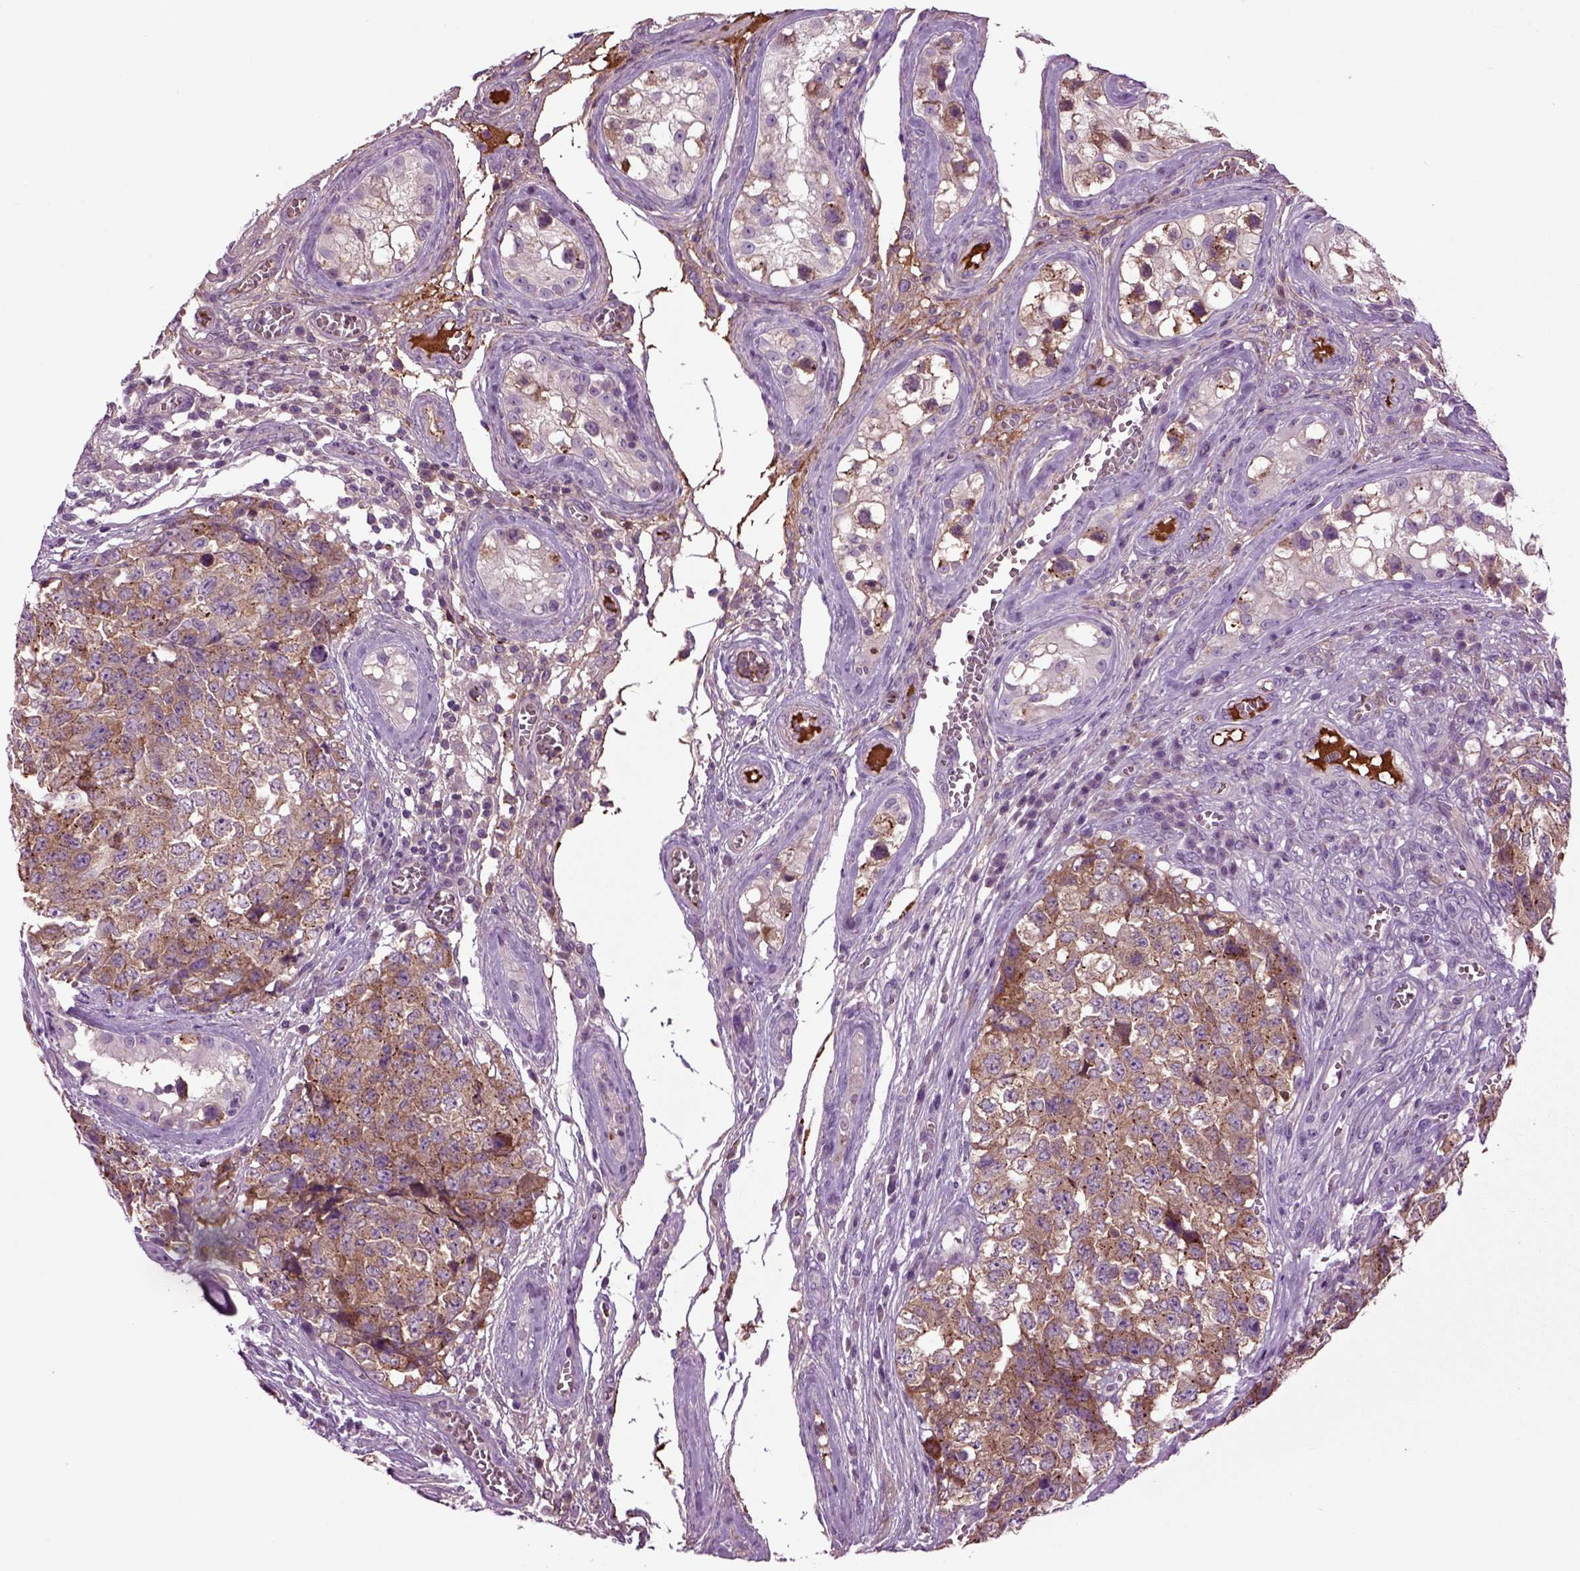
{"staining": {"intensity": "moderate", "quantity": ">75%", "location": "cytoplasmic/membranous"}, "tissue": "testis cancer", "cell_type": "Tumor cells", "image_type": "cancer", "snomed": [{"axis": "morphology", "description": "Carcinoma, Embryonal, NOS"}, {"axis": "topography", "description": "Testis"}], "caption": "There is medium levels of moderate cytoplasmic/membranous expression in tumor cells of testis cancer (embryonal carcinoma), as demonstrated by immunohistochemical staining (brown color).", "gene": "SPON1", "patient": {"sex": "male", "age": 23}}